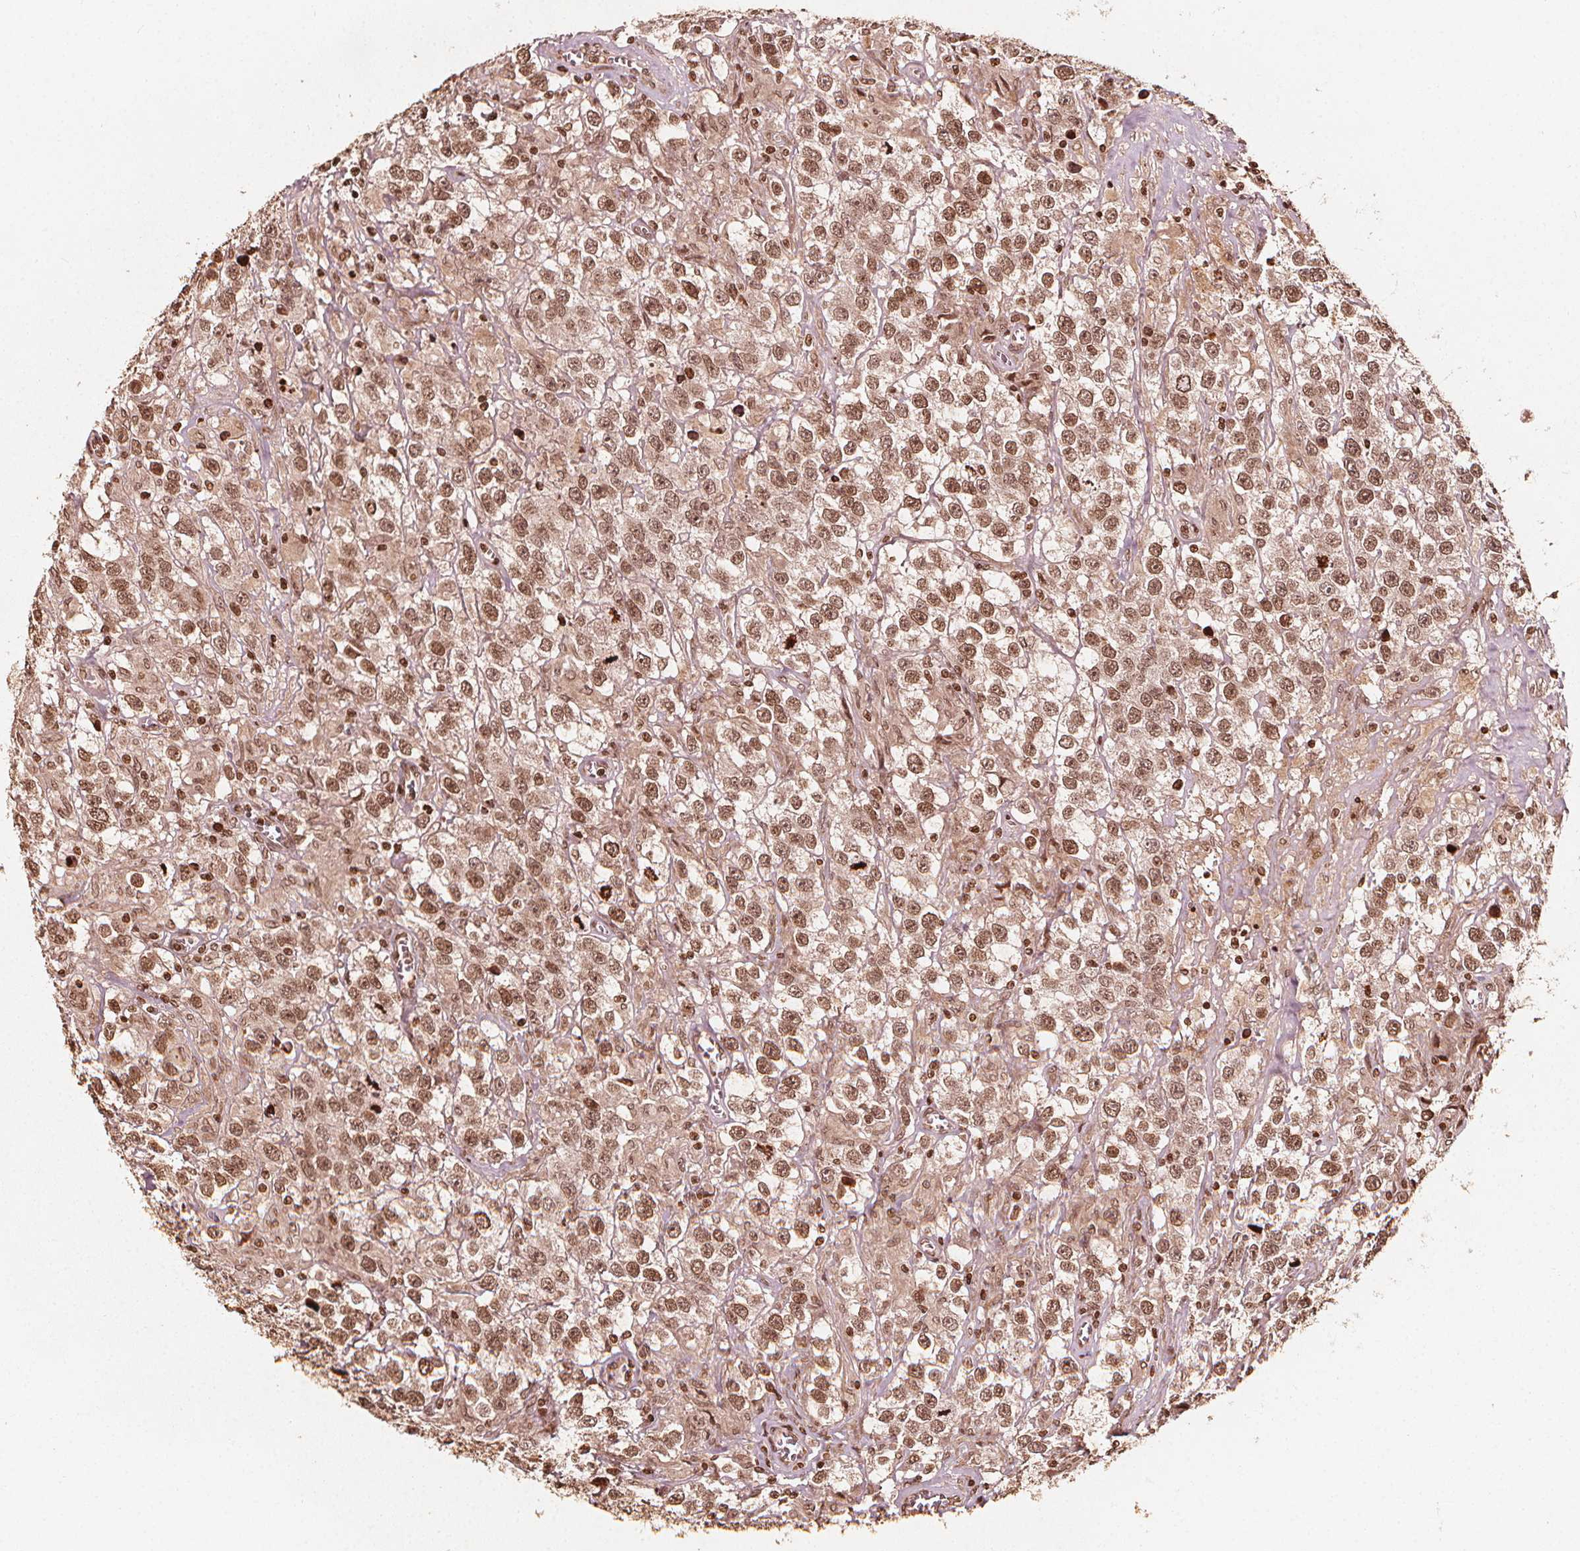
{"staining": {"intensity": "moderate", "quantity": ">75%", "location": "nuclear"}, "tissue": "testis cancer", "cell_type": "Tumor cells", "image_type": "cancer", "snomed": [{"axis": "morphology", "description": "Seminoma, NOS"}, {"axis": "topography", "description": "Testis"}], "caption": "This image reveals IHC staining of testis seminoma, with medium moderate nuclear positivity in about >75% of tumor cells.", "gene": "H3C14", "patient": {"sex": "male", "age": 43}}